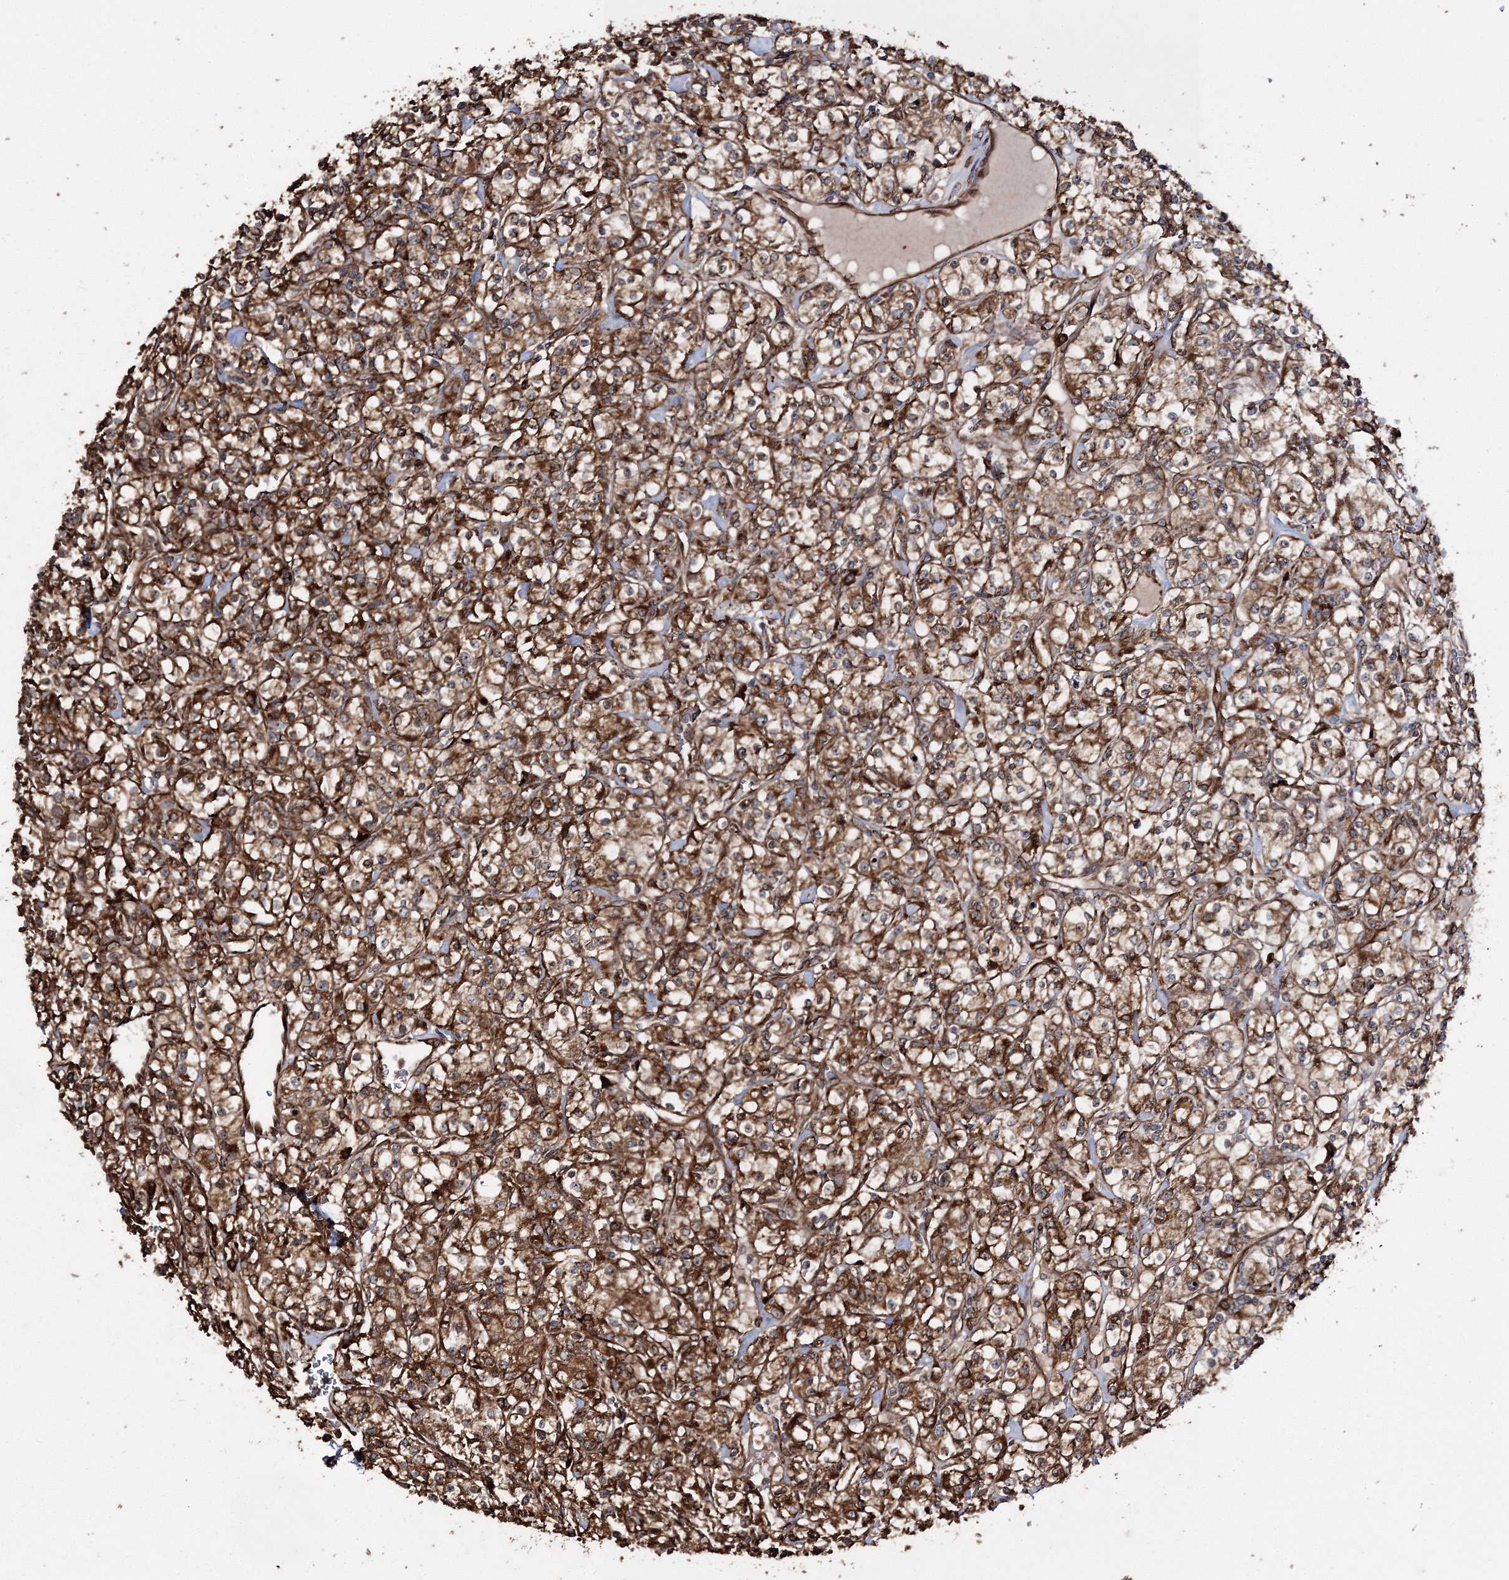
{"staining": {"intensity": "strong", "quantity": ">75%", "location": "cytoplasmic/membranous"}, "tissue": "renal cancer", "cell_type": "Tumor cells", "image_type": "cancer", "snomed": [{"axis": "morphology", "description": "Adenocarcinoma, NOS"}, {"axis": "topography", "description": "Kidney"}], "caption": "Human adenocarcinoma (renal) stained for a protein (brown) reveals strong cytoplasmic/membranous positive expression in about >75% of tumor cells.", "gene": "SCRN3", "patient": {"sex": "male", "age": 77}}